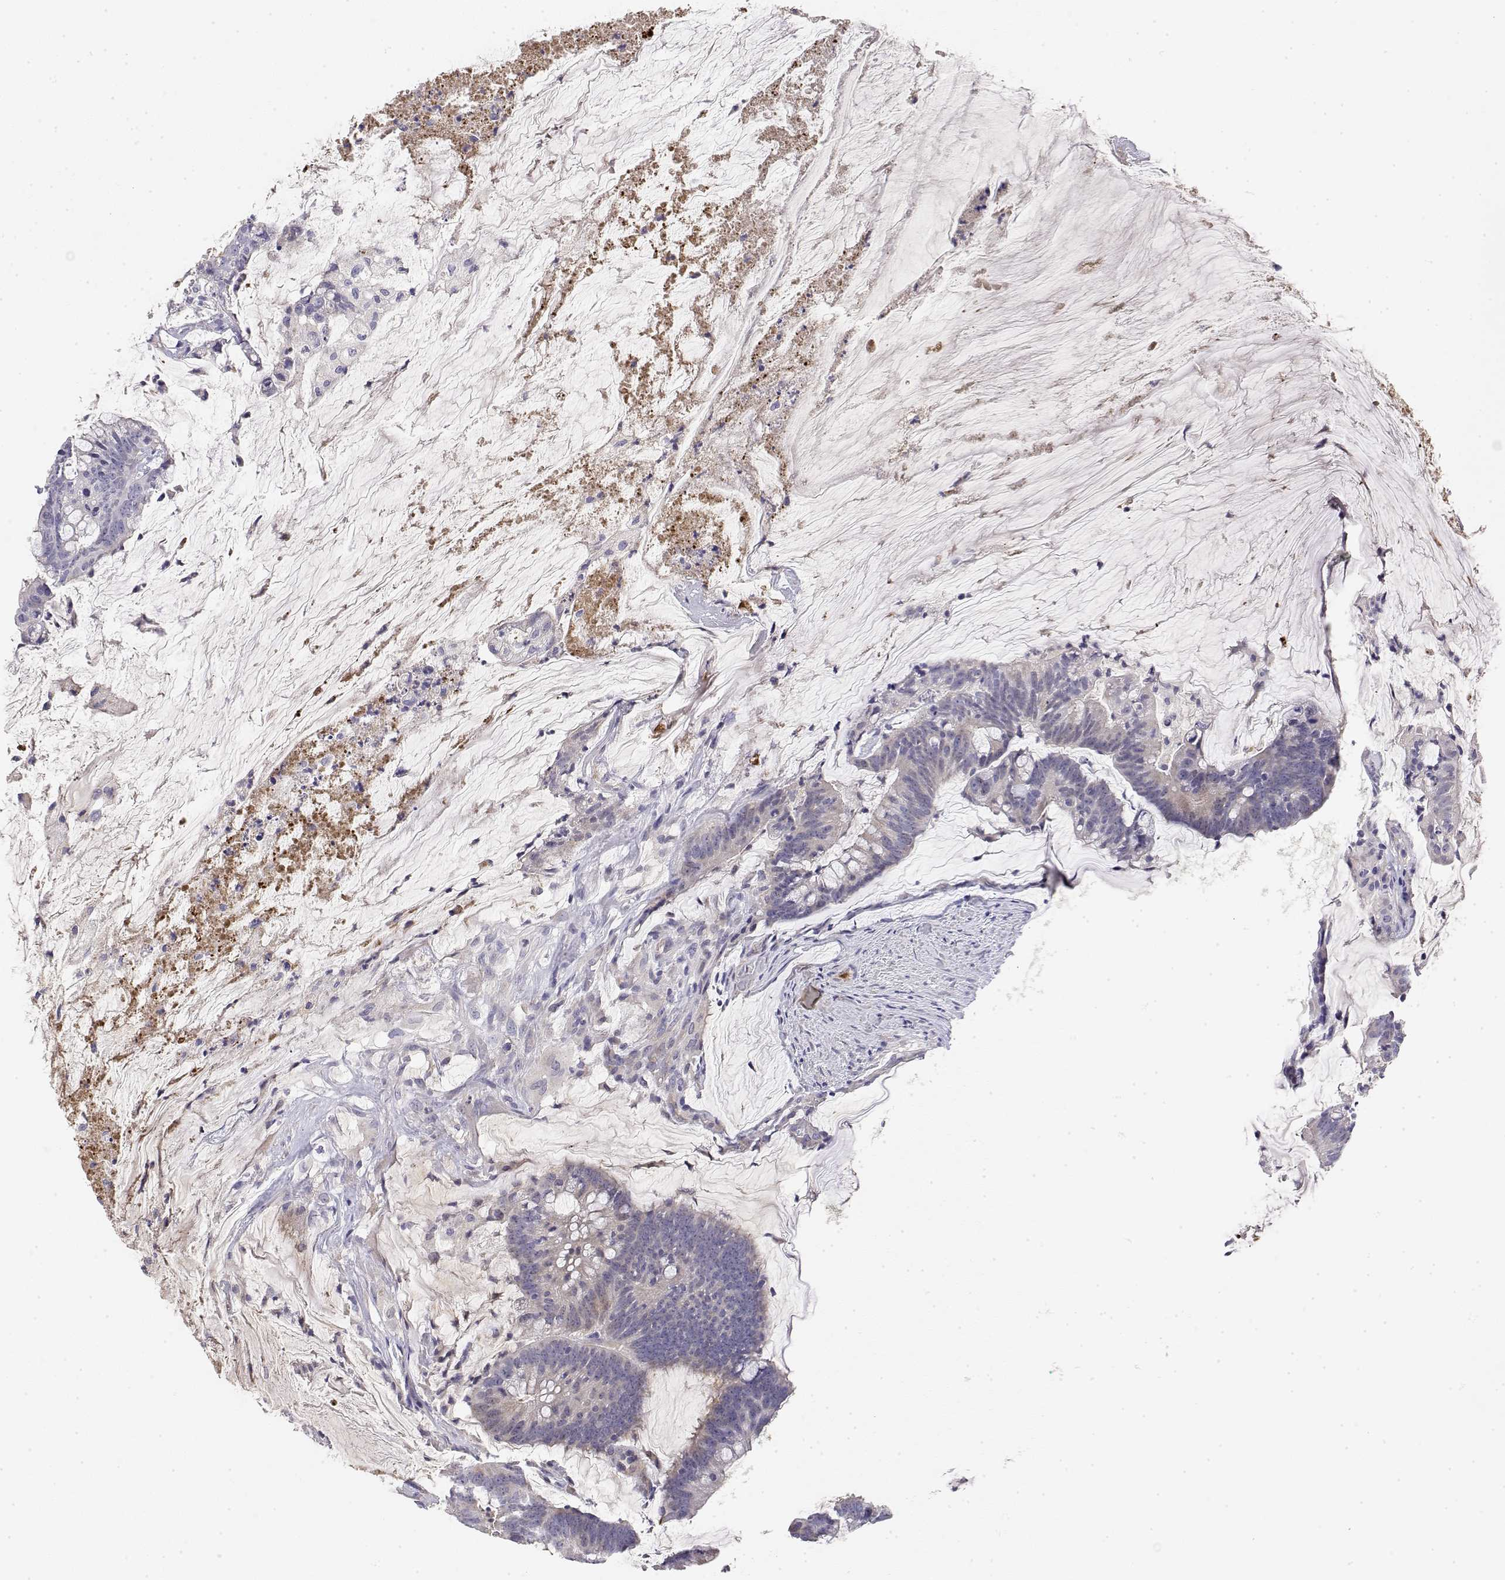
{"staining": {"intensity": "negative", "quantity": "none", "location": "none"}, "tissue": "colorectal cancer", "cell_type": "Tumor cells", "image_type": "cancer", "snomed": [{"axis": "morphology", "description": "Adenocarcinoma, NOS"}, {"axis": "topography", "description": "Colon"}], "caption": "High magnification brightfield microscopy of colorectal cancer stained with DAB (3,3'-diaminobenzidine) (brown) and counterstained with hematoxylin (blue): tumor cells show no significant expression. (DAB (3,3'-diaminobenzidine) immunohistochemistry (IHC) with hematoxylin counter stain).", "gene": "GGACT", "patient": {"sex": "male", "age": 62}}